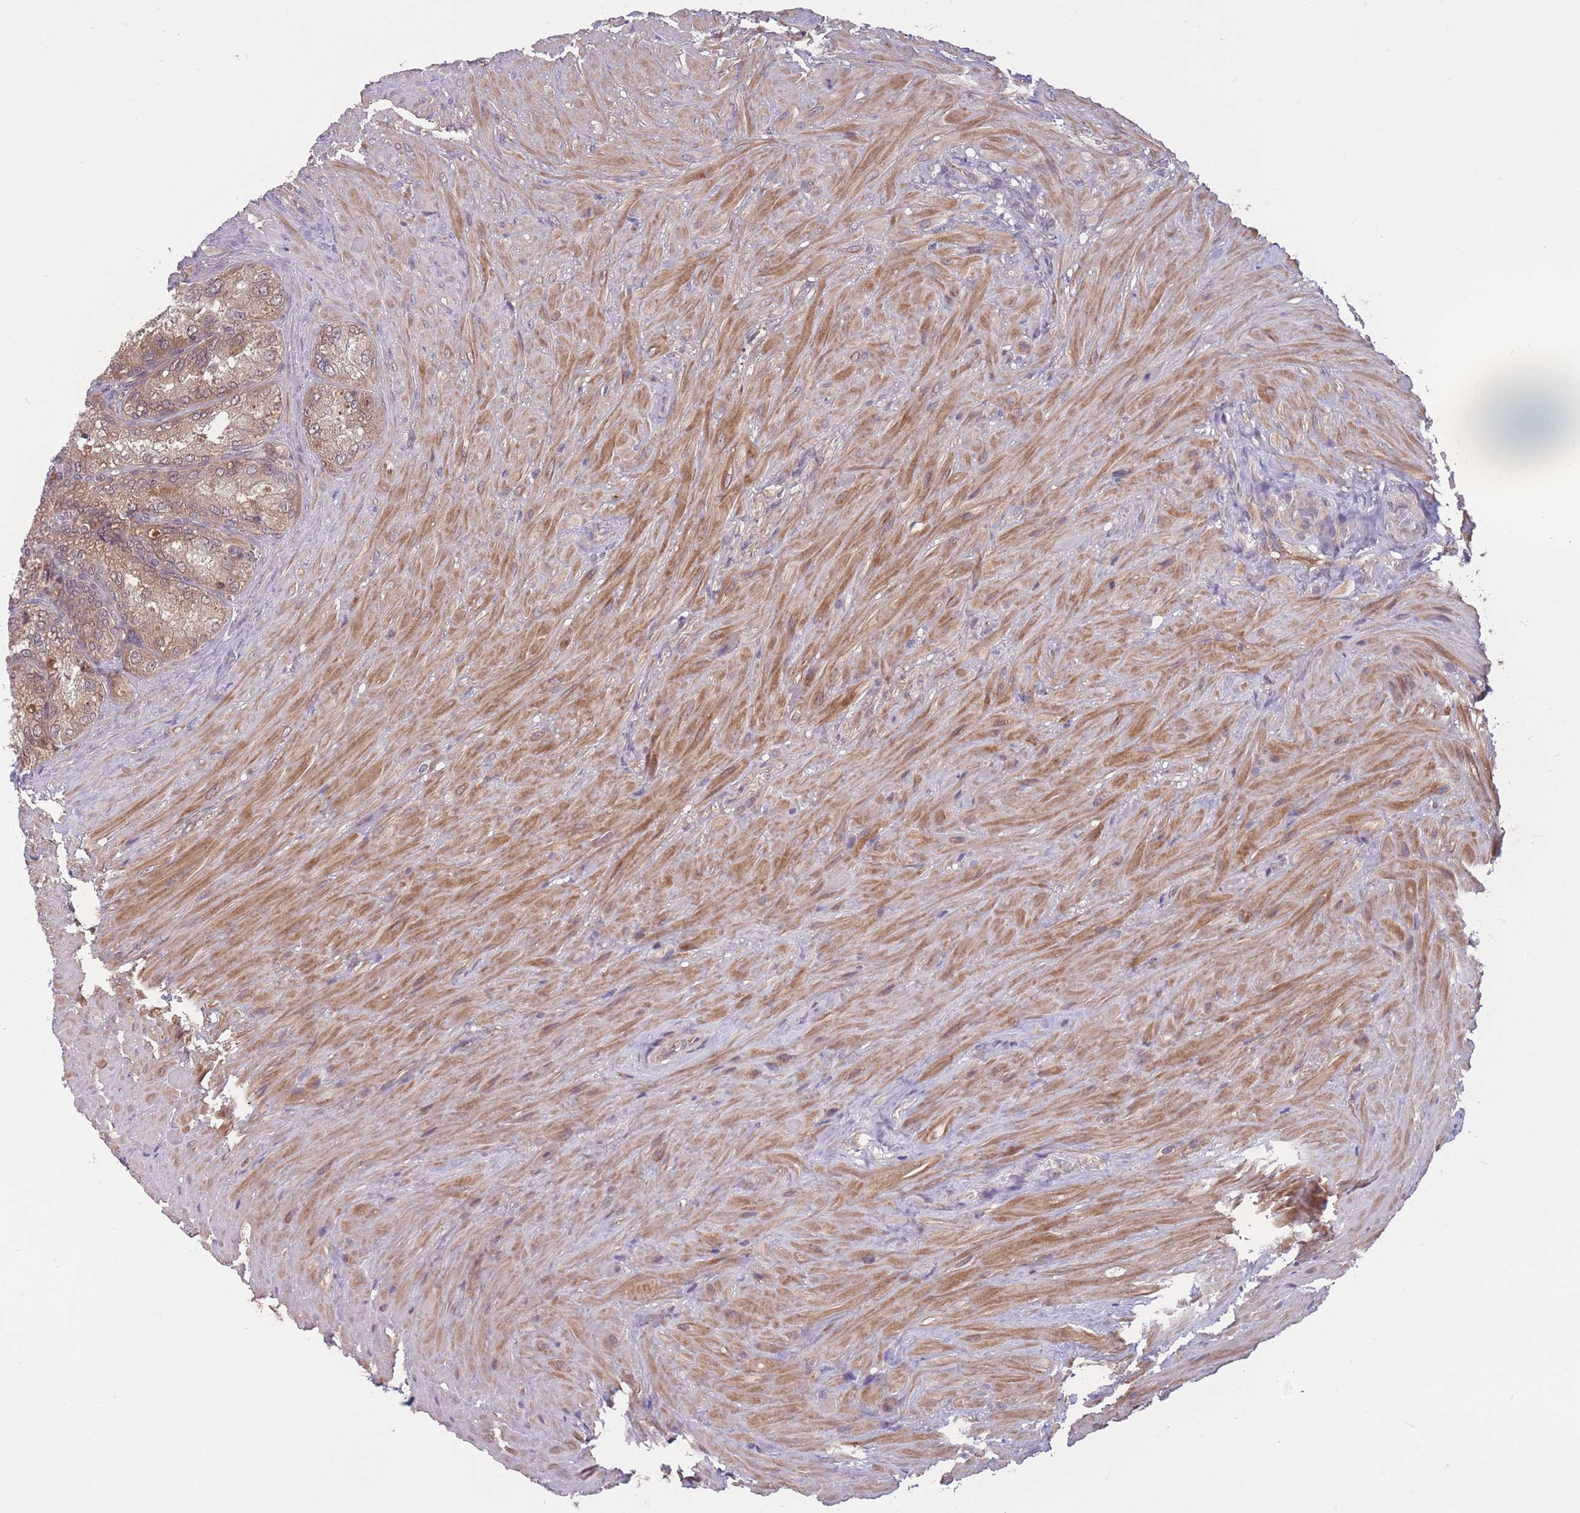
{"staining": {"intensity": "moderate", "quantity": ">75%", "location": "cytoplasmic/membranous"}, "tissue": "seminal vesicle", "cell_type": "Glandular cells", "image_type": "normal", "snomed": [{"axis": "morphology", "description": "Normal tissue, NOS"}, {"axis": "topography", "description": "Seminal veicle"}], "caption": "Protein staining demonstrates moderate cytoplasmic/membranous positivity in about >75% of glandular cells in normal seminal vesicle.", "gene": "UBE2NL", "patient": {"sex": "male", "age": 62}}